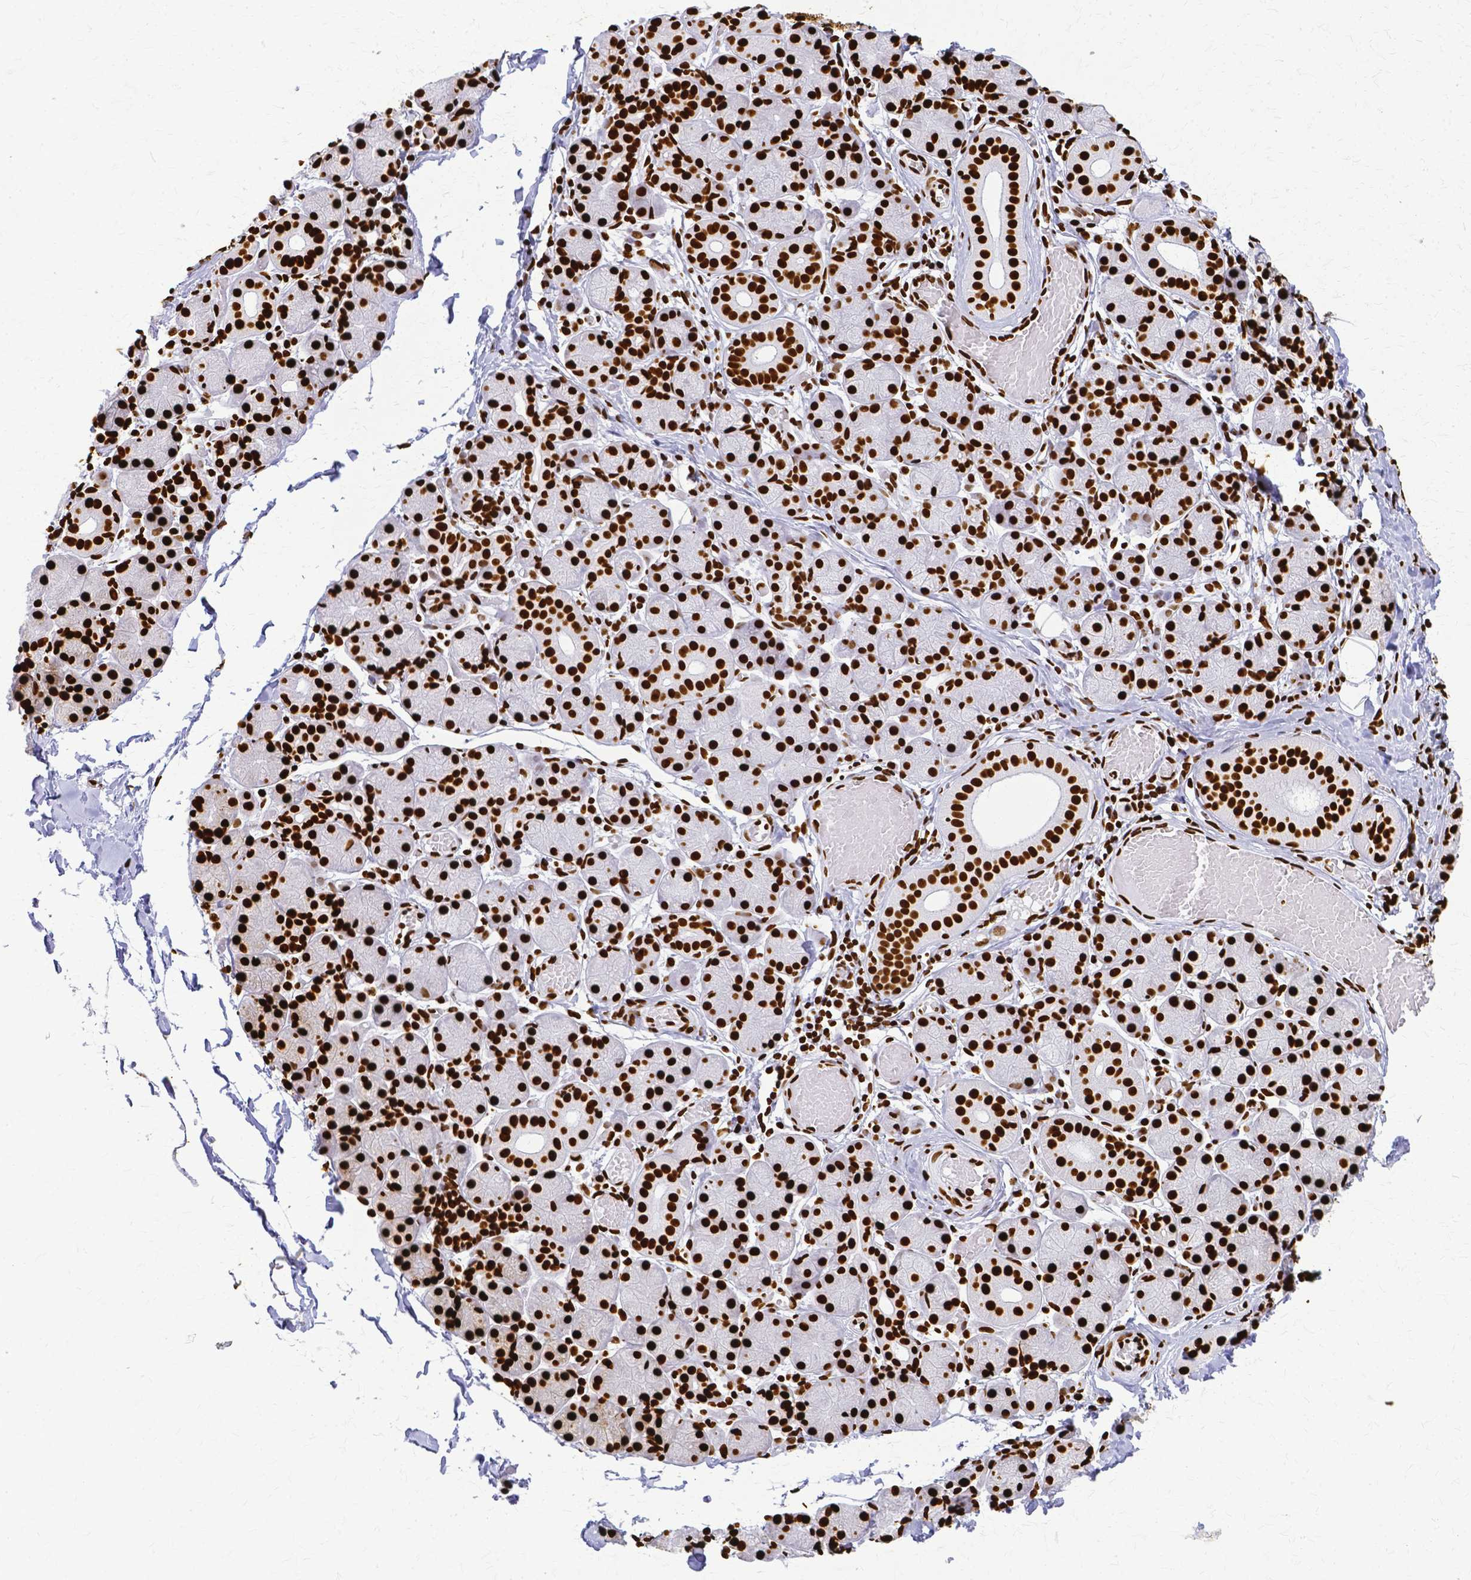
{"staining": {"intensity": "strong", "quantity": ">75%", "location": "nuclear"}, "tissue": "salivary gland", "cell_type": "Glandular cells", "image_type": "normal", "snomed": [{"axis": "morphology", "description": "Normal tissue, NOS"}, {"axis": "topography", "description": "Salivary gland"}], "caption": "A high-resolution photomicrograph shows immunohistochemistry (IHC) staining of benign salivary gland, which exhibits strong nuclear expression in approximately >75% of glandular cells.", "gene": "SFPQ", "patient": {"sex": "female", "age": 24}}